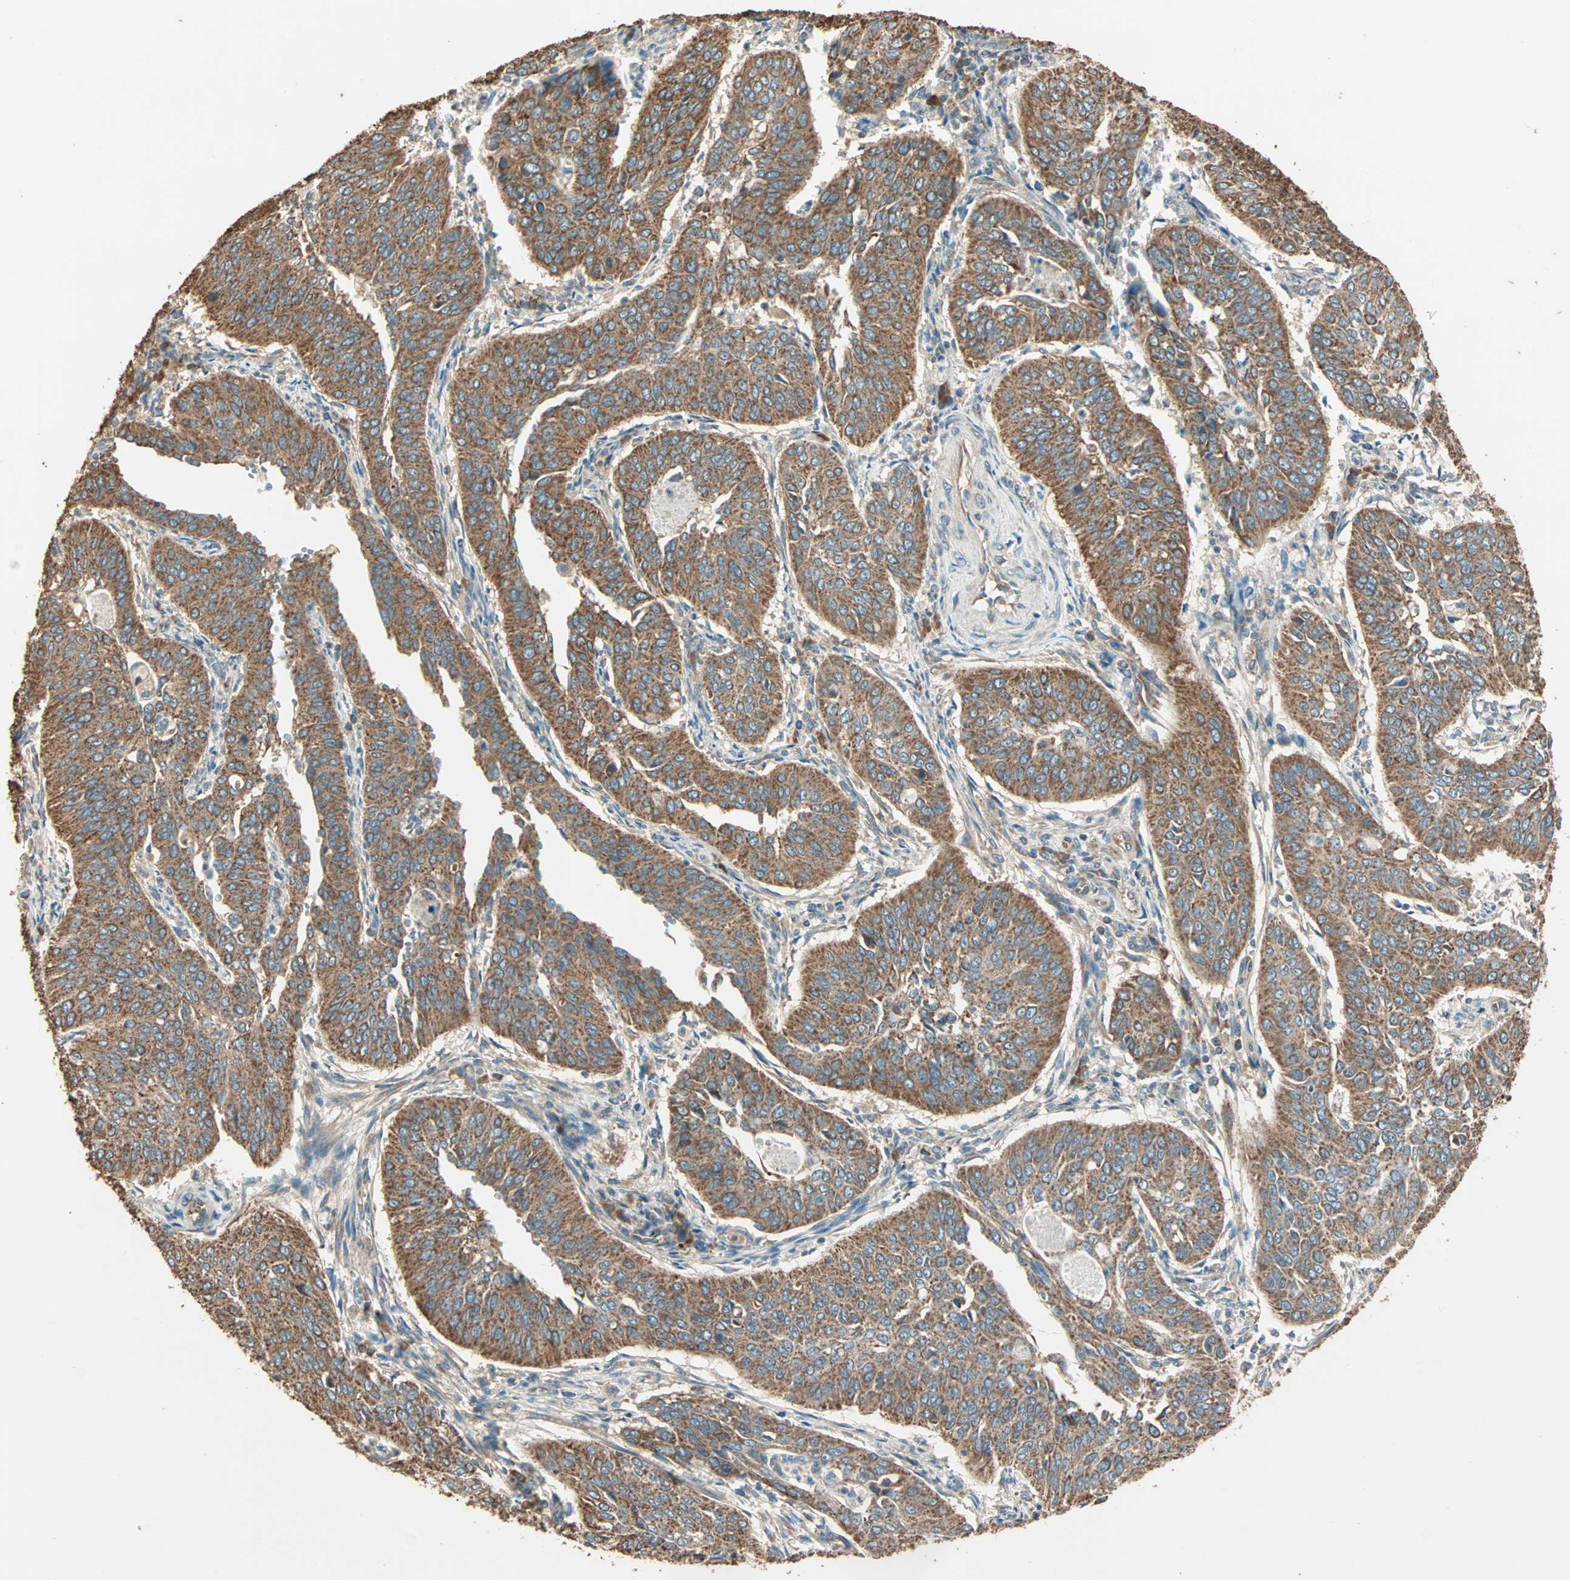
{"staining": {"intensity": "strong", "quantity": ">75%", "location": "cytoplasmic/membranous"}, "tissue": "cervical cancer", "cell_type": "Tumor cells", "image_type": "cancer", "snomed": [{"axis": "morphology", "description": "Normal tissue, NOS"}, {"axis": "morphology", "description": "Squamous cell carcinoma, NOS"}, {"axis": "topography", "description": "Cervix"}], "caption": "IHC (DAB (3,3'-diaminobenzidine)) staining of squamous cell carcinoma (cervical) reveals strong cytoplasmic/membranous protein staining in about >75% of tumor cells.", "gene": "EIF4G2", "patient": {"sex": "female", "age": 39}}